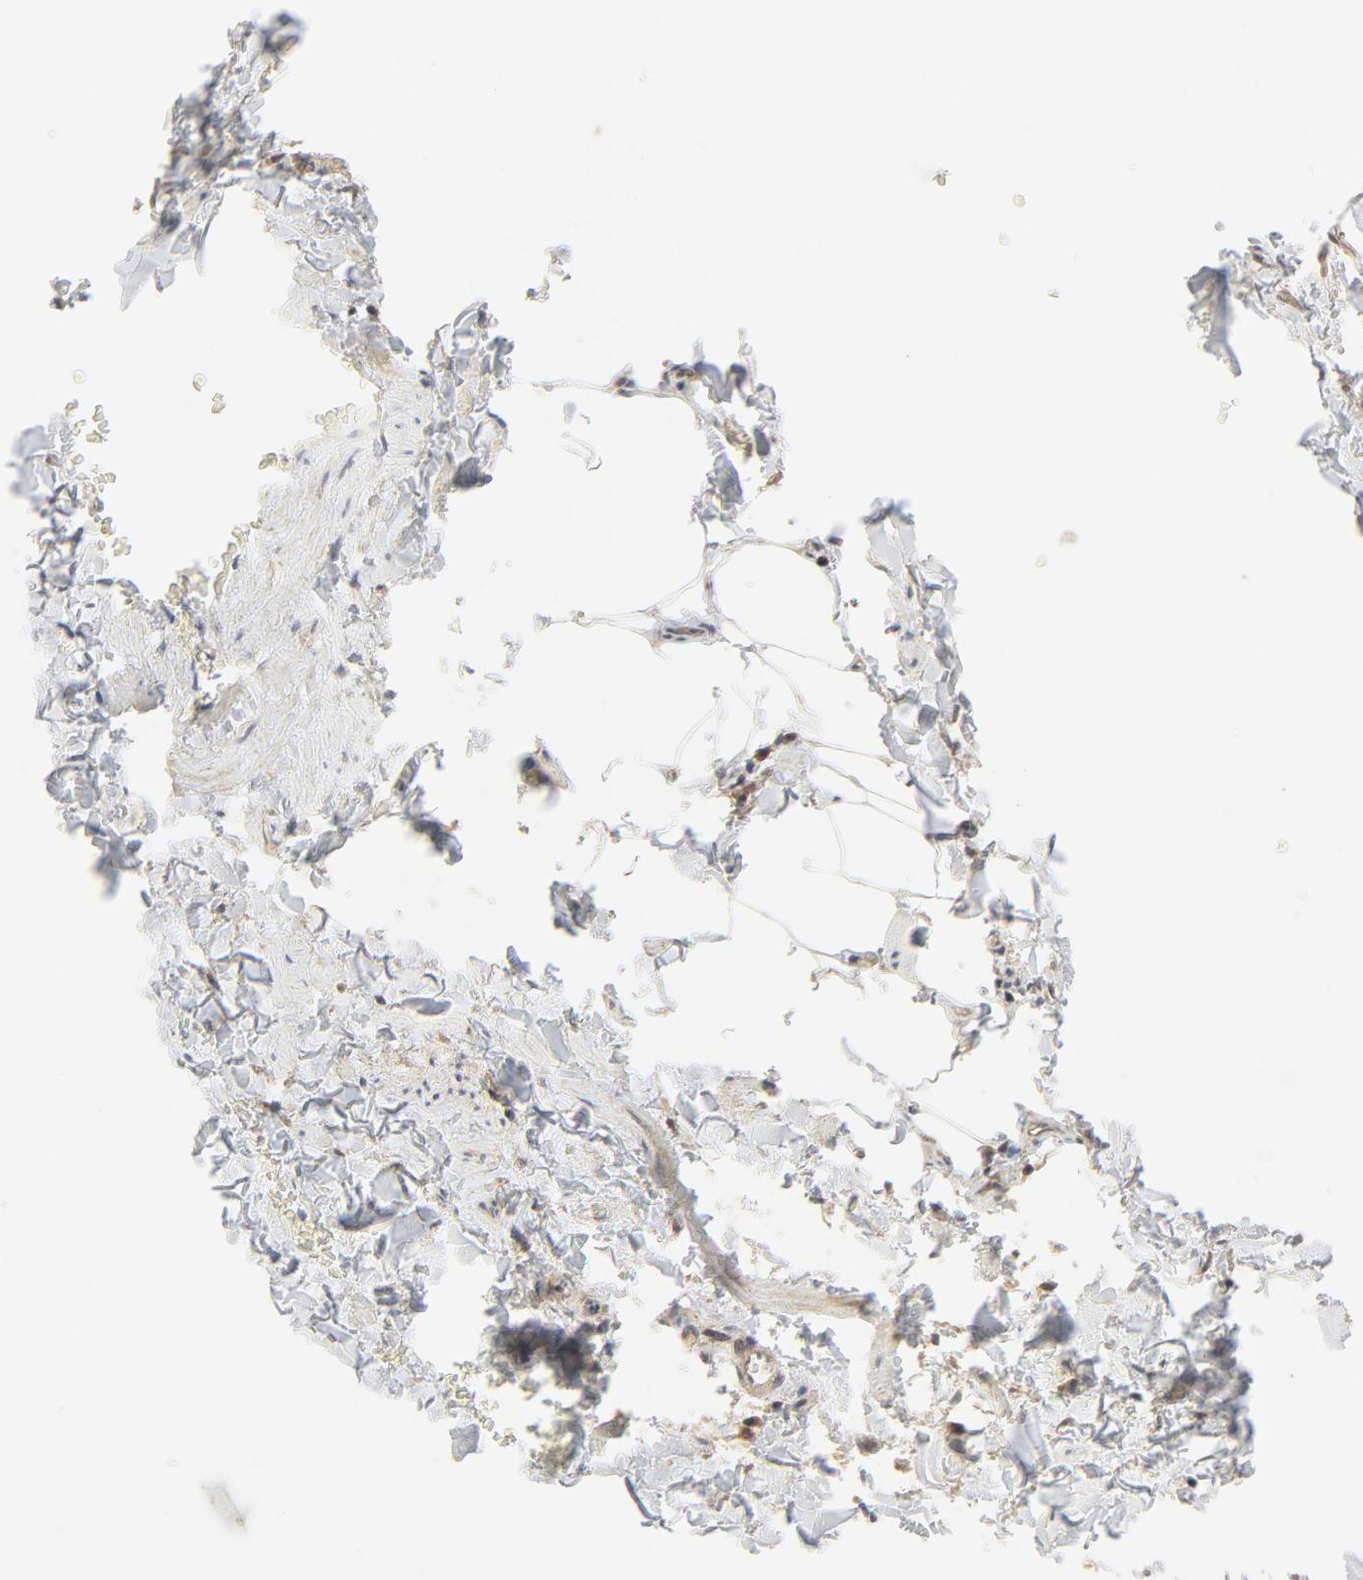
{"staining": {"intensity": "weak", "quantity": ">75%", "location": "cytoplasmic/membranous"}, "tissue": "adipose tissue", "cell_type": "Adipocytes", "image_type": "normal", "snomed": [{"axis": "morphology", "description": "Normal tissue, NOS"}, {"axis": "topography", "description": "Vascular tissue"}], "caption": "Immunohistochemistry (IHC) staining of benign adipose tissue, which reveals low levels of weak cytoplasmic/membranous staining in approximately >75% of adipocytes indicating weak cytoplasmic/membranous protein expression. The staining was performed using DAB (3,3'-diaminobenzidine) (brown) for protein detection and nuclei were counterstained in hematoxylin (blue).", "gene": "MAP2K7", "patient": {"sex": "male", "age": 41}}